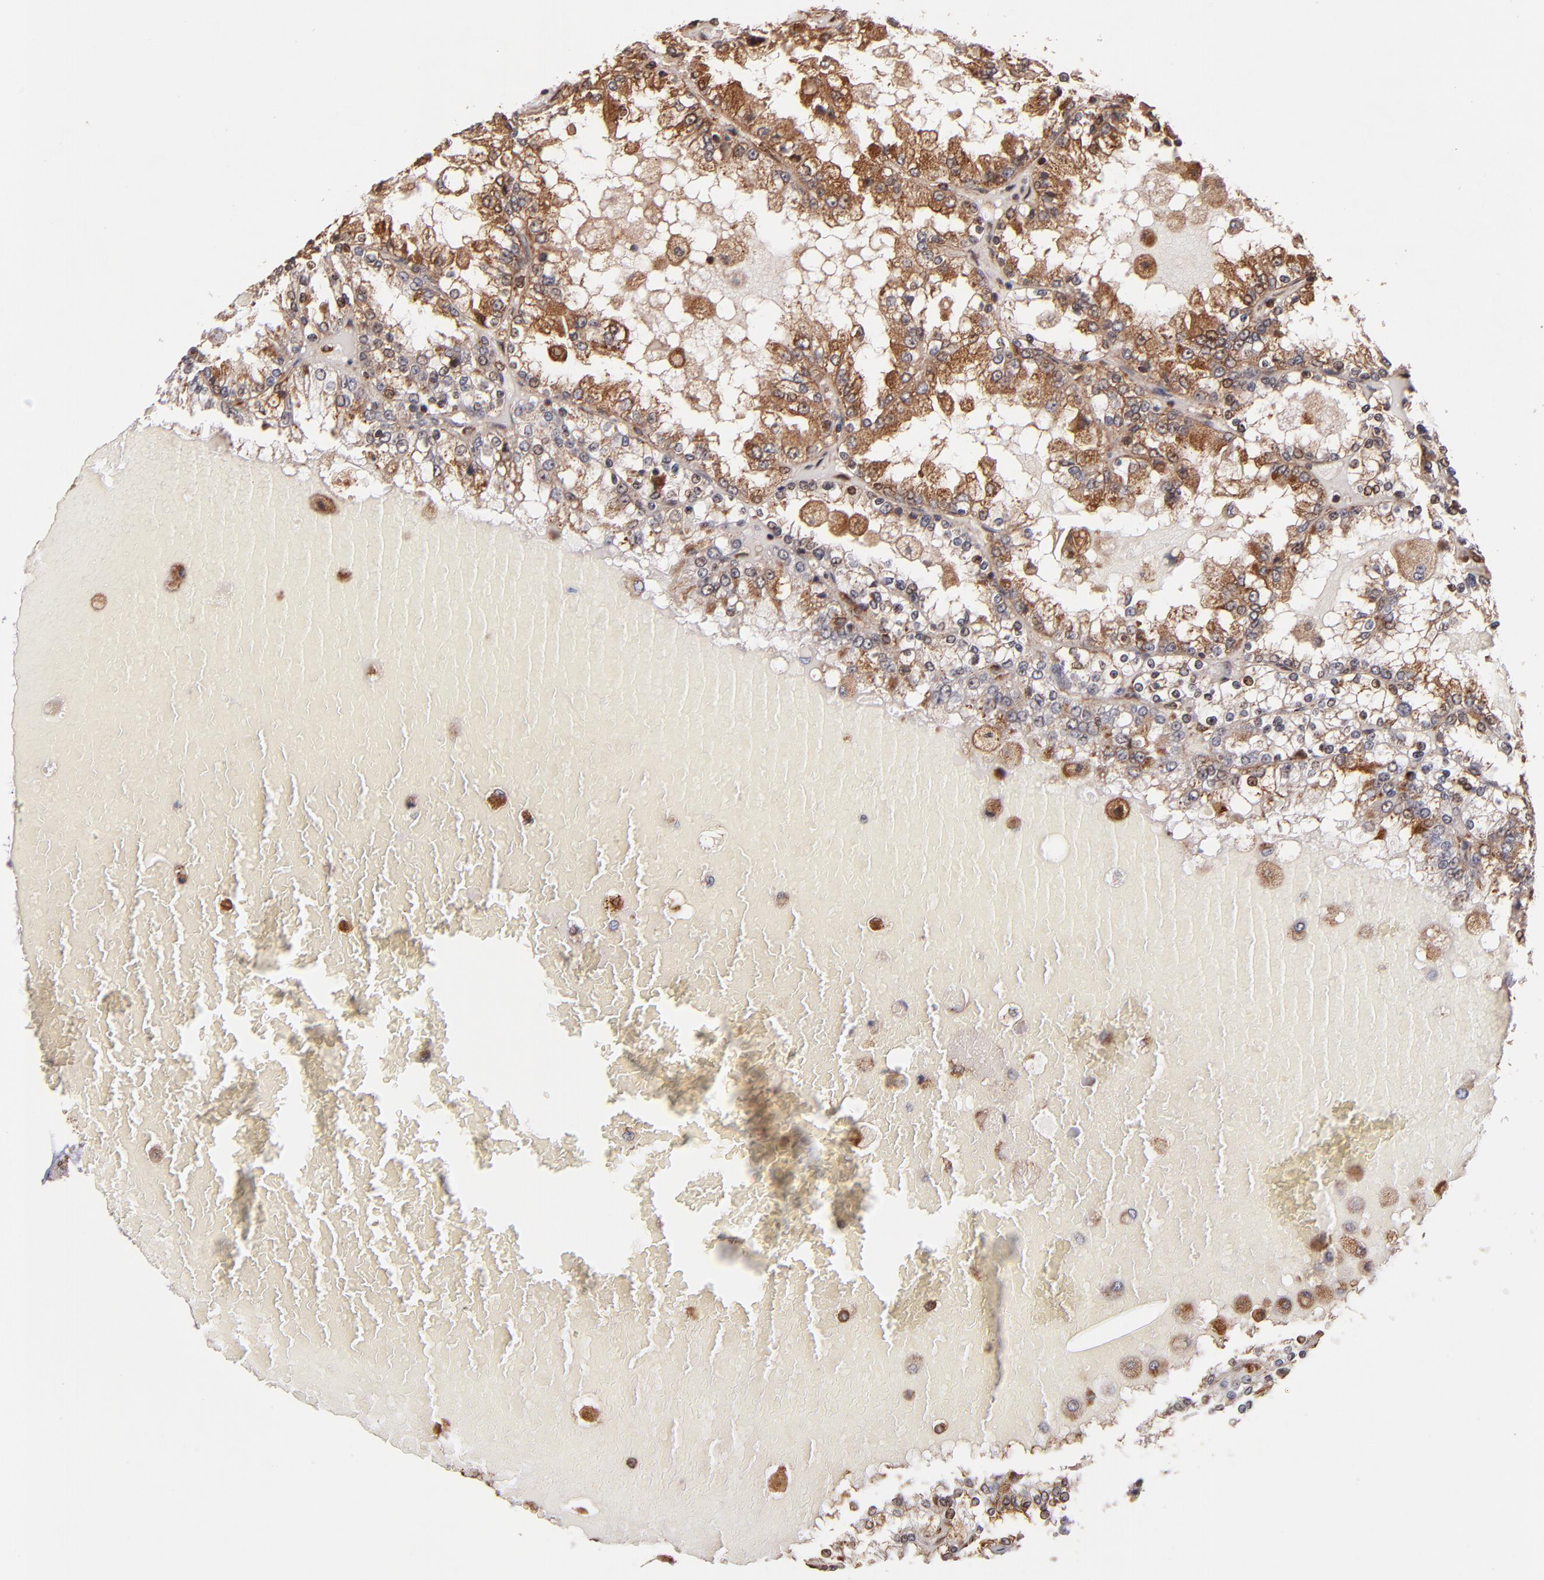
{"staining": {"intensity": "strong", "quantity": ">75%", "location": "cytoplasmic/membranous"}, "tissue": "renal cancer", "cell_type": "Tumor cells", "image_type": "cancer", "snomed": [{"axis": "morphology", "description": "Adenocarcinoma, NOS"}, {"axis": "topography", "description": "Kidney"}], "caption": "Immunohistochemical staining of renal adenocarcinoma displays strong cytoplasmic/membranous protein positivity in about >75% of tumor cells. (DAB IHC, brown staining for protein, blue staining for nuclei).", "gene": "STX8", "patient": {"sex": "female", "age": 56}}